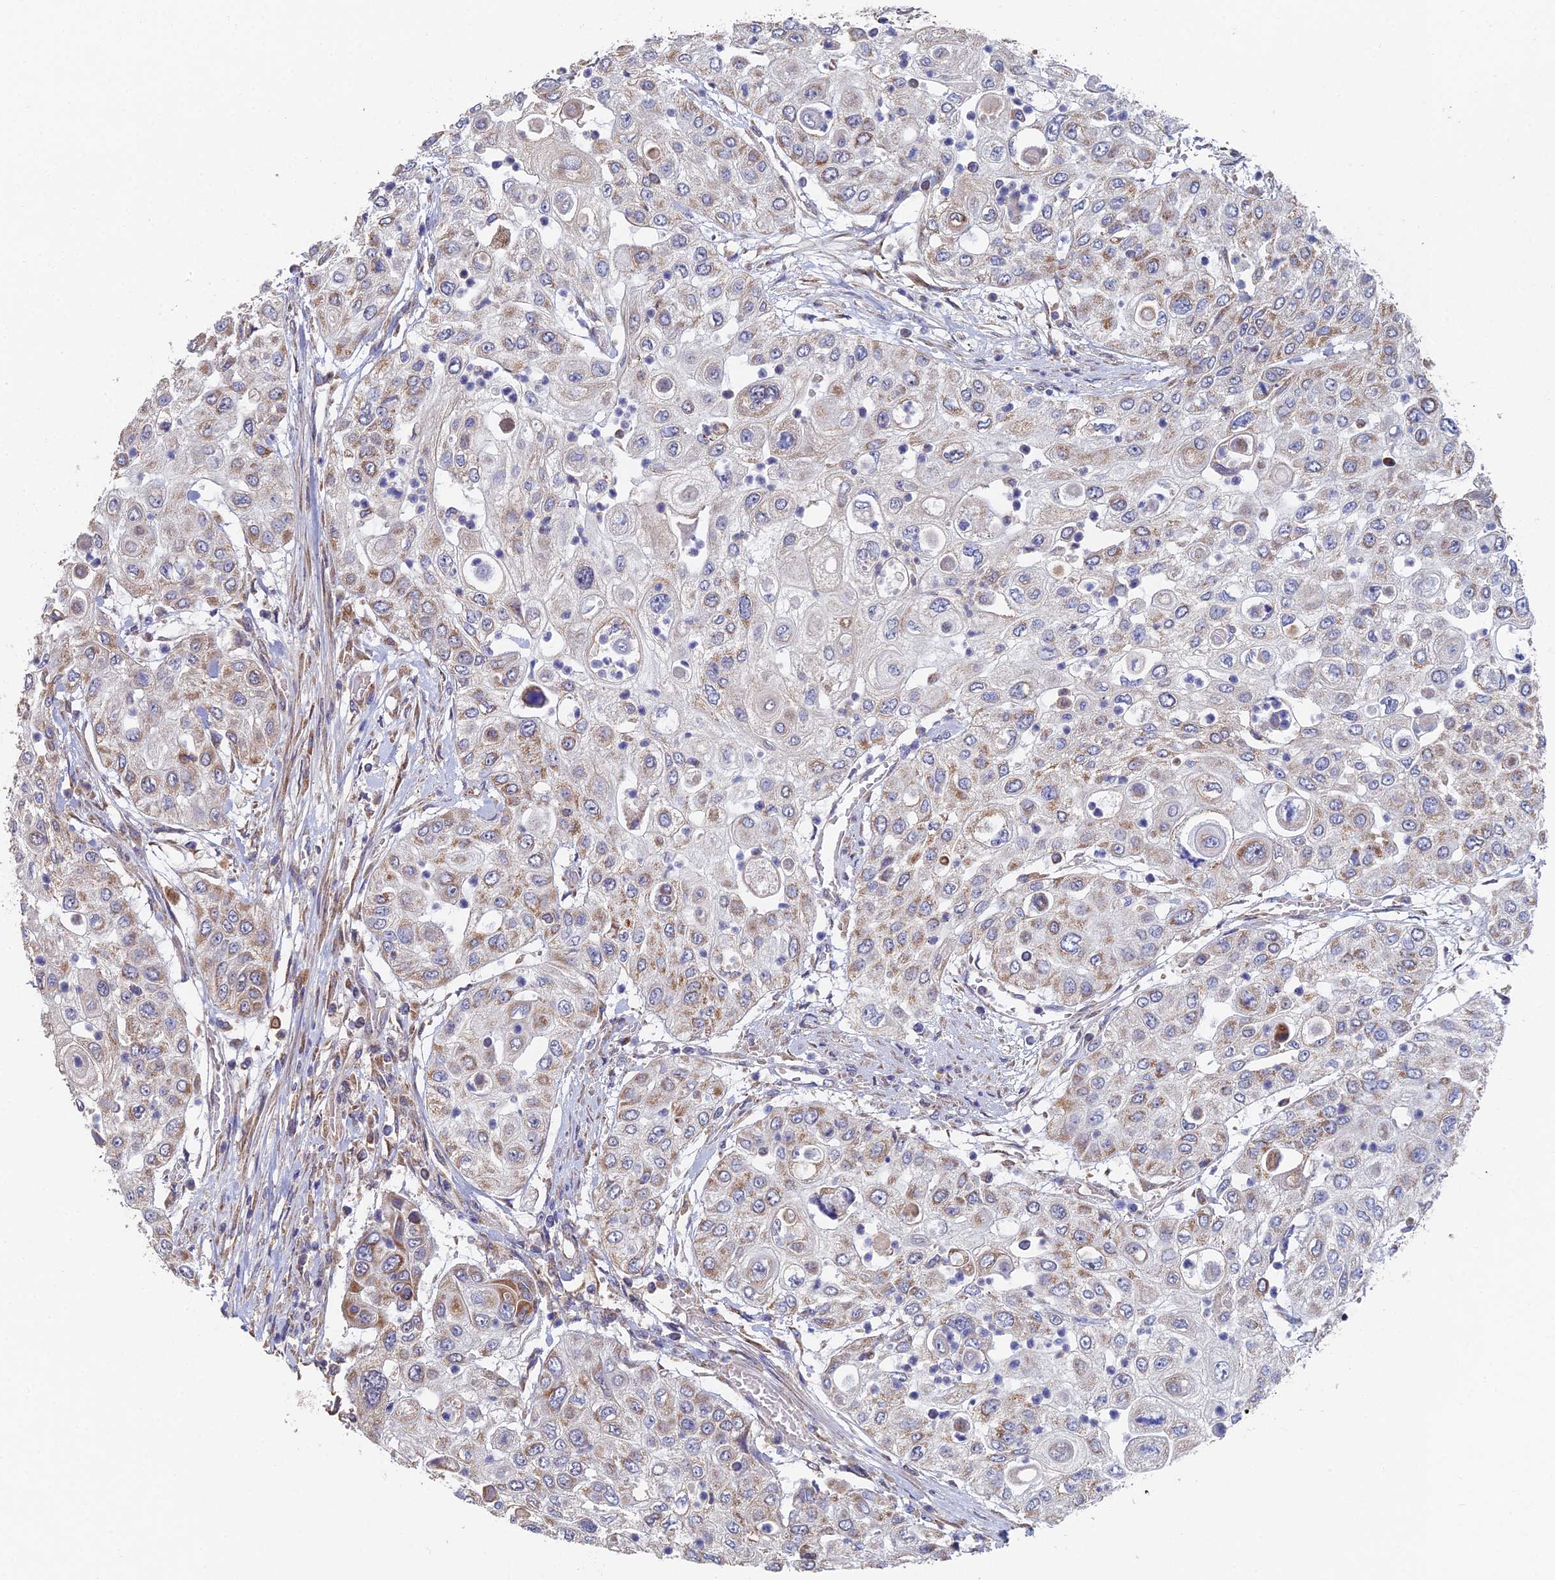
{"staining": {"intensity": "moderate", "quantity": "<25%", "location": "cytoplasmic/membranous"}, "tissue": "urothelial cancer", "cell_type": "Tumor cells", "image_type": "cancer", "snomed": [{"axis": "morphology", "description": "Urothelial carcinoma, High grade"}, {"axis": "topography", "description": "Urinary bladder"}], "caption": "IHC micrograph of human high-grade urothelial carcinoma stained for a protein (brown), which demonstrates low levels of moderate cytoplasmic/membranous staining in about <25% of tumor cells.", "gene": "ECSIT", "patient": {"sex": "female", "age": 79}}